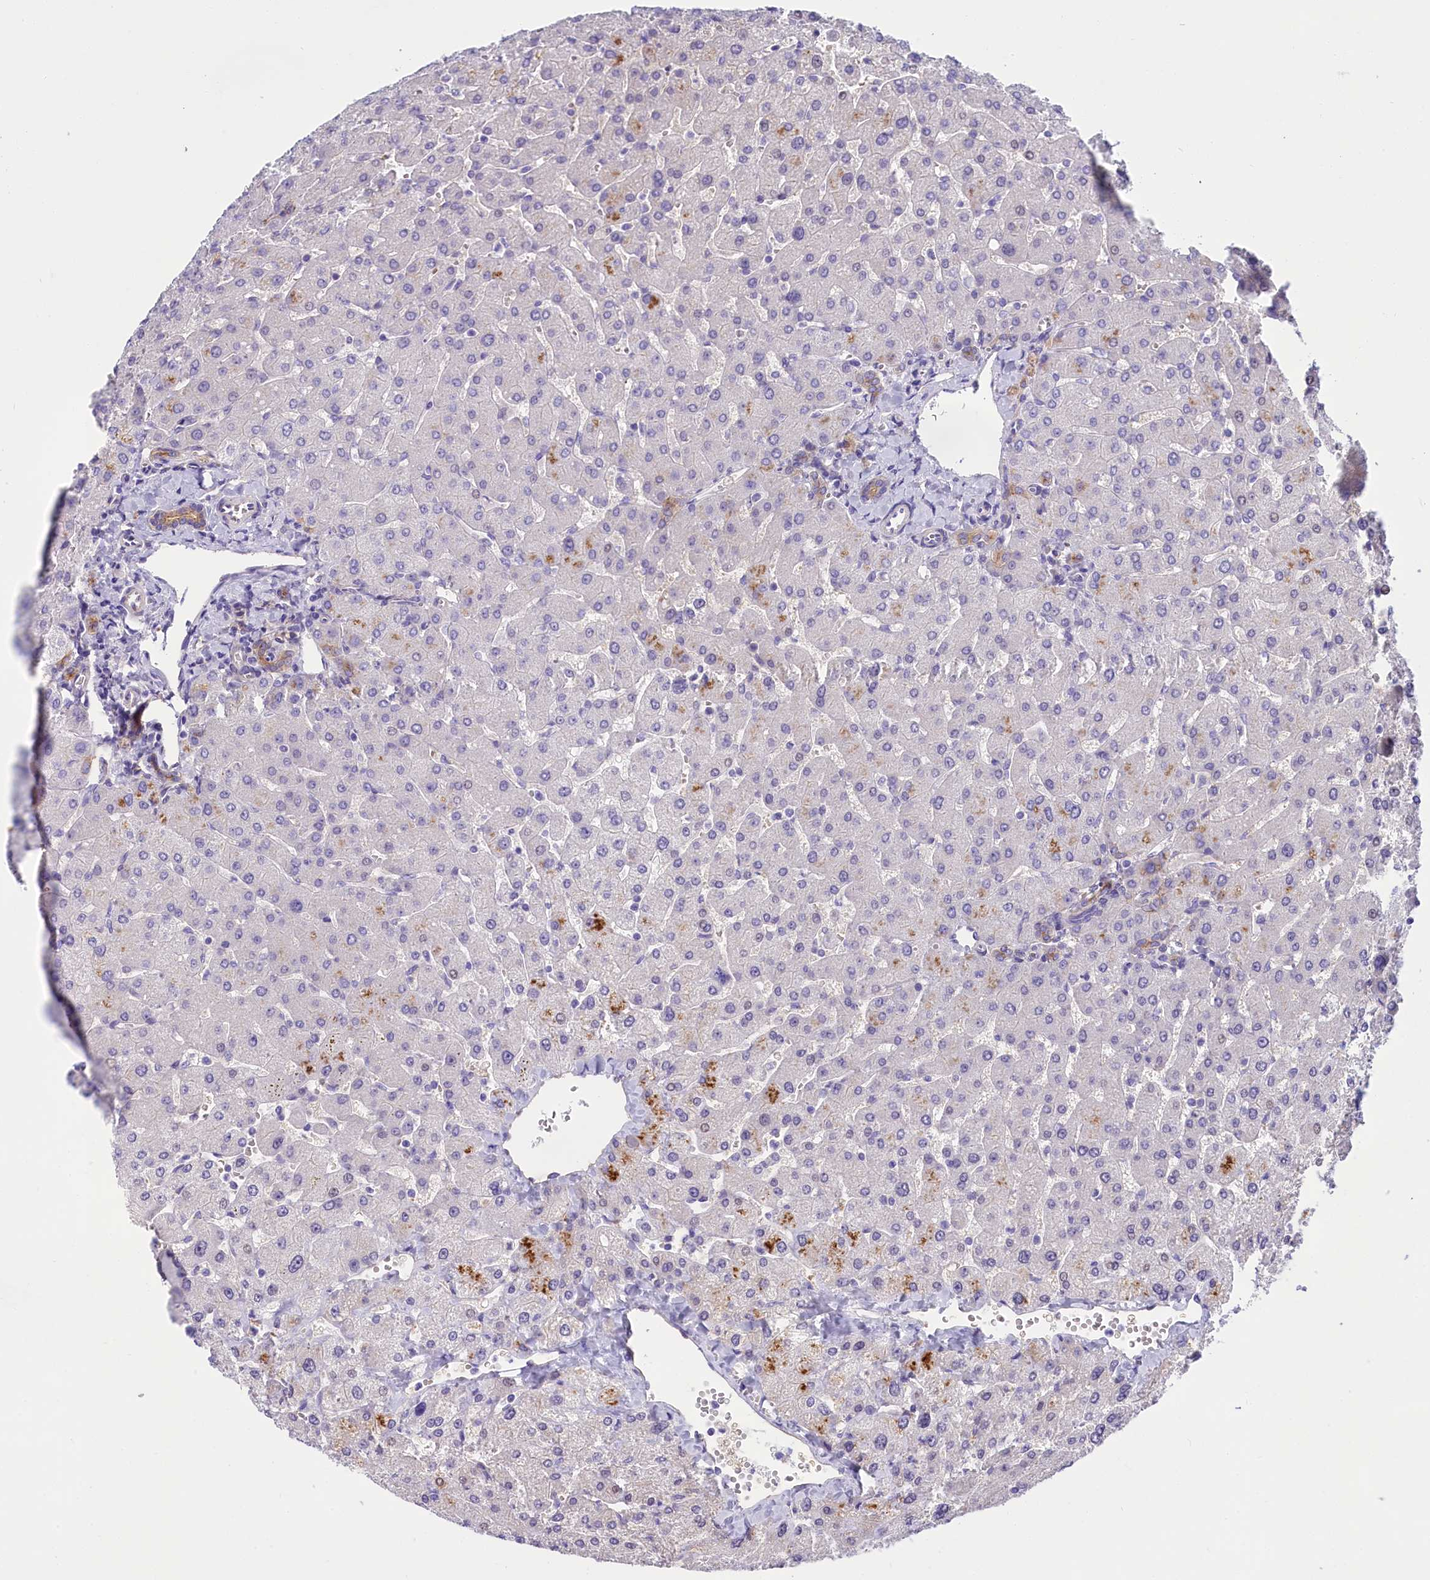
{"staining": {"intensity": "moderate", "quantity": ">75%", "location": "cytoplasmic/membranous"}, "tissue": "liver", "cell_type": "Cholangiocytes", "image_type": "normal", "snomed": [{"axis": "morphology", "description": "Normal tissue, NOS"}, {"axis": "topography", "description": "Liver"}], "caption": "Cholangiocytes exhibit moderate cytoplasmic/membranous staining in approximately >75% of cells in unremarkable liver.", "gene": "PPP1R13L", "patient": {"sex": "male", "age": 55}}